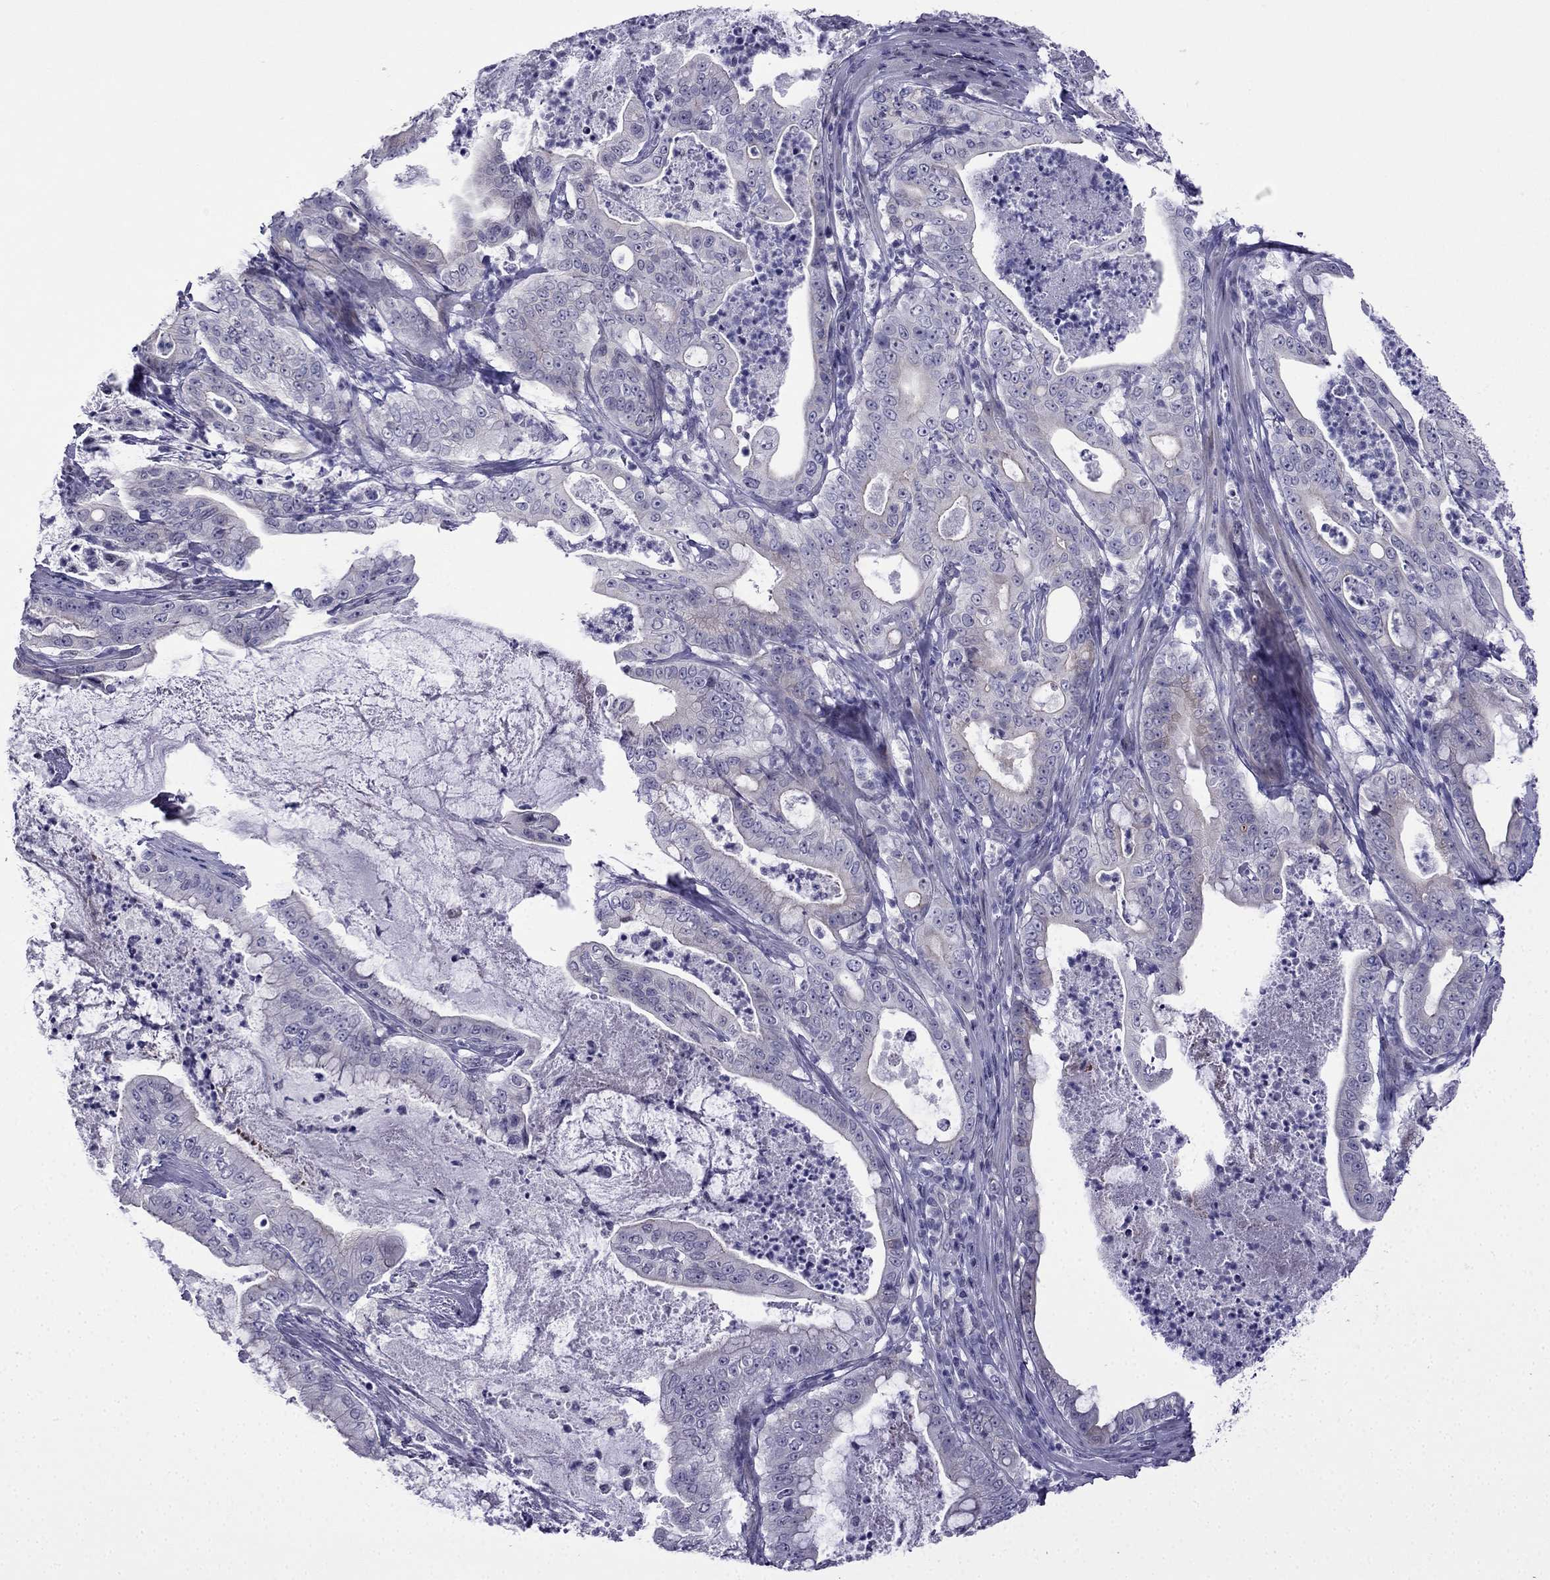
{"staining": {"intensity": "negative", "quantity": "none", "location": "none"}, "tissue": "pancreatic cancer", "cell_type": "Tumor cells", "image_type": "cancer", "snomed": [{"axis": "morphology", "description": "Adenocarcinoma, NOS"}, {"axis": "topography", "description": "Pancreas"}], "caption": "An immunohistochemistry photomicrograph of adenocarcinoma (pancreatic) is shown. There is no staining in tumor cells of adenocarcinoma (pancreatic).", "gene": "POM121L12", "patient": {"sex": "male", "age": 71}}